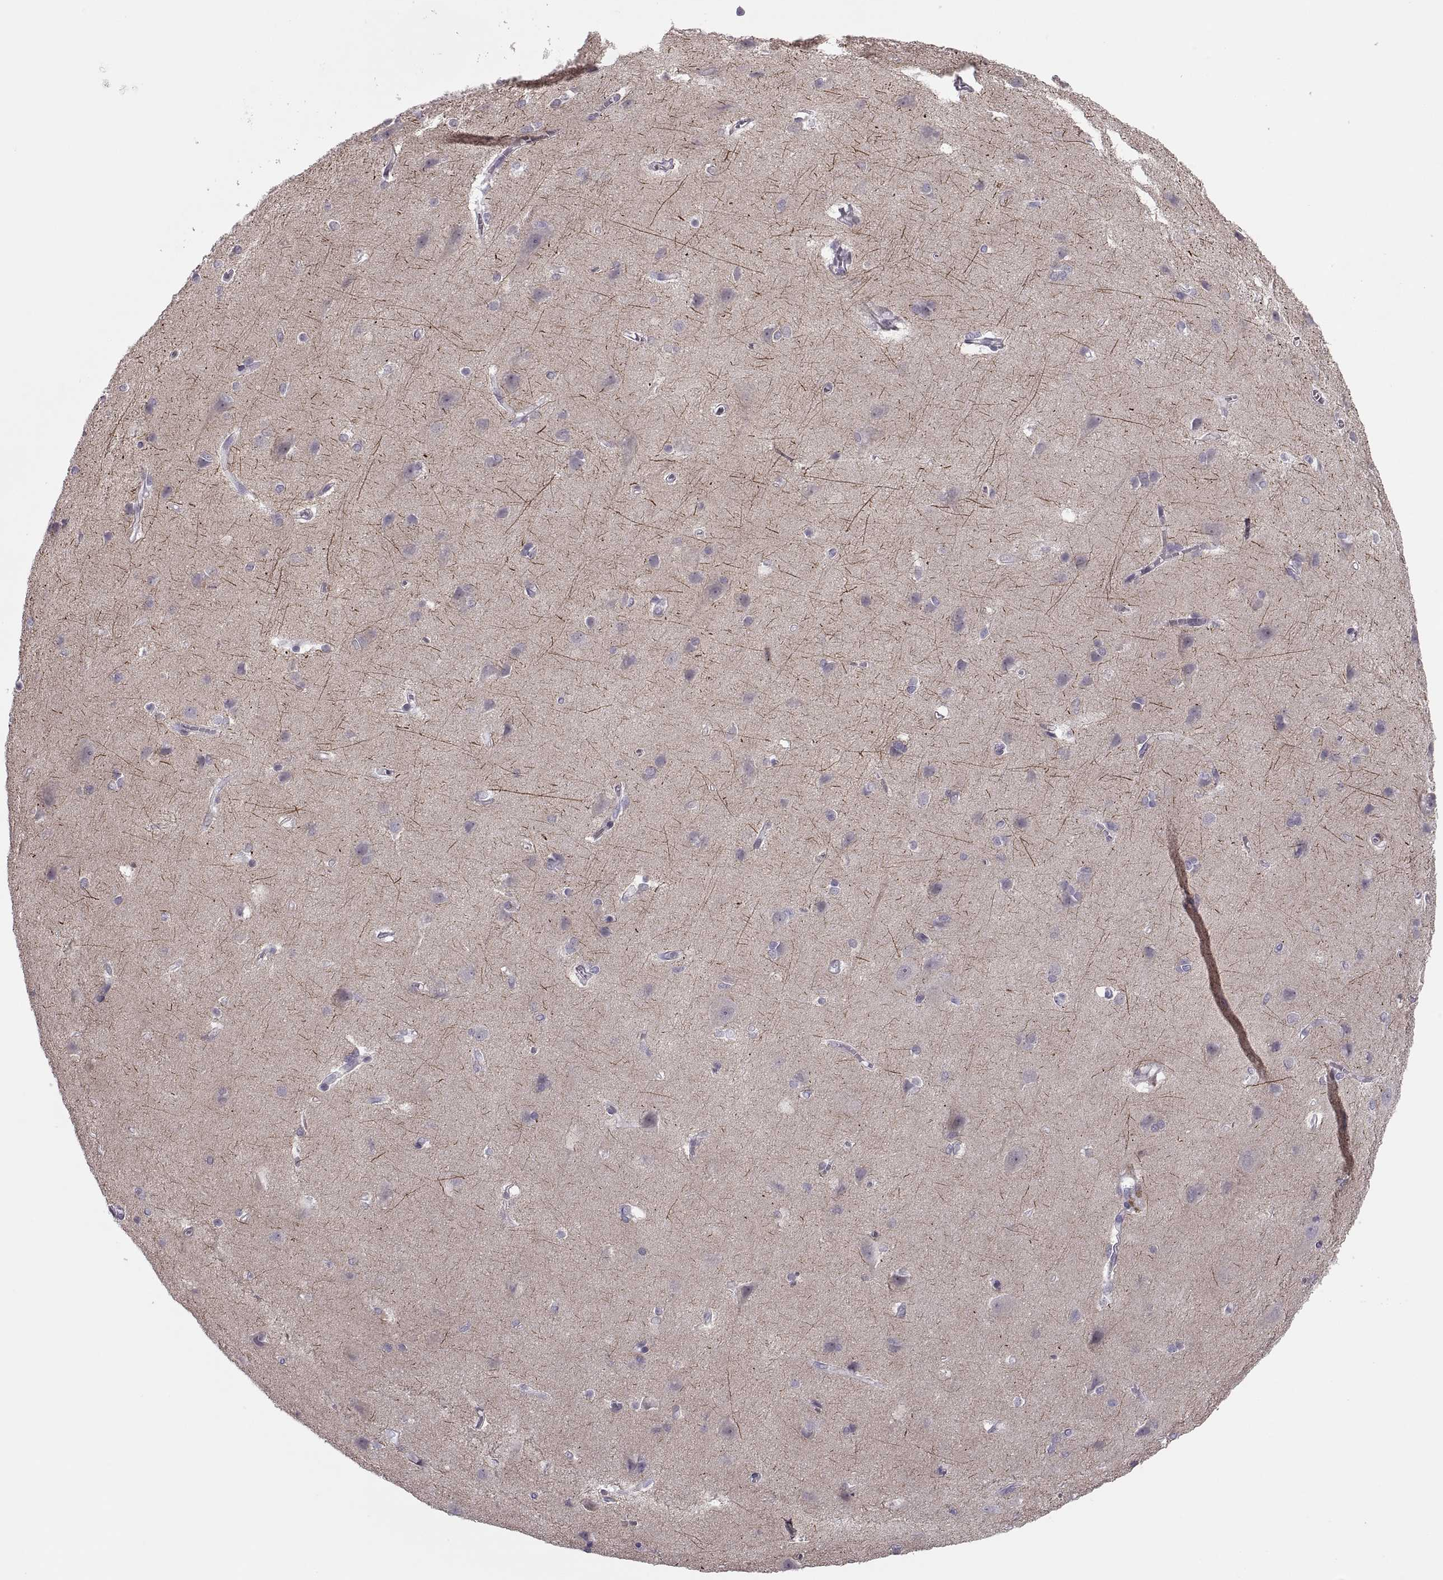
{"staining": {"intensity": "negative", "quantity": "none", "location": "none"}, "tissue": "cerebral cortex", "cell_type": "Endothelial cells", "image_type": "normal", "snomed": [{"axis": "morphology", "description": "Normal tissue, NOS"}, {"axis": "topography", "description": "Cerebral cortex"}], "caption": "A high-resolution photomicrograph shows immunohistochemistry (IHC) staining of benign cerebral cortex, which demonstrates no significant expression in endothelial cells. (Stains: DAB immunohistochemistry (IHC) with hematoxylin counter stain, Microscopy: brightfield microscopy at high magnification).", "gene": "RIPK4", "patient": {"sex": "male", "age": 37}}